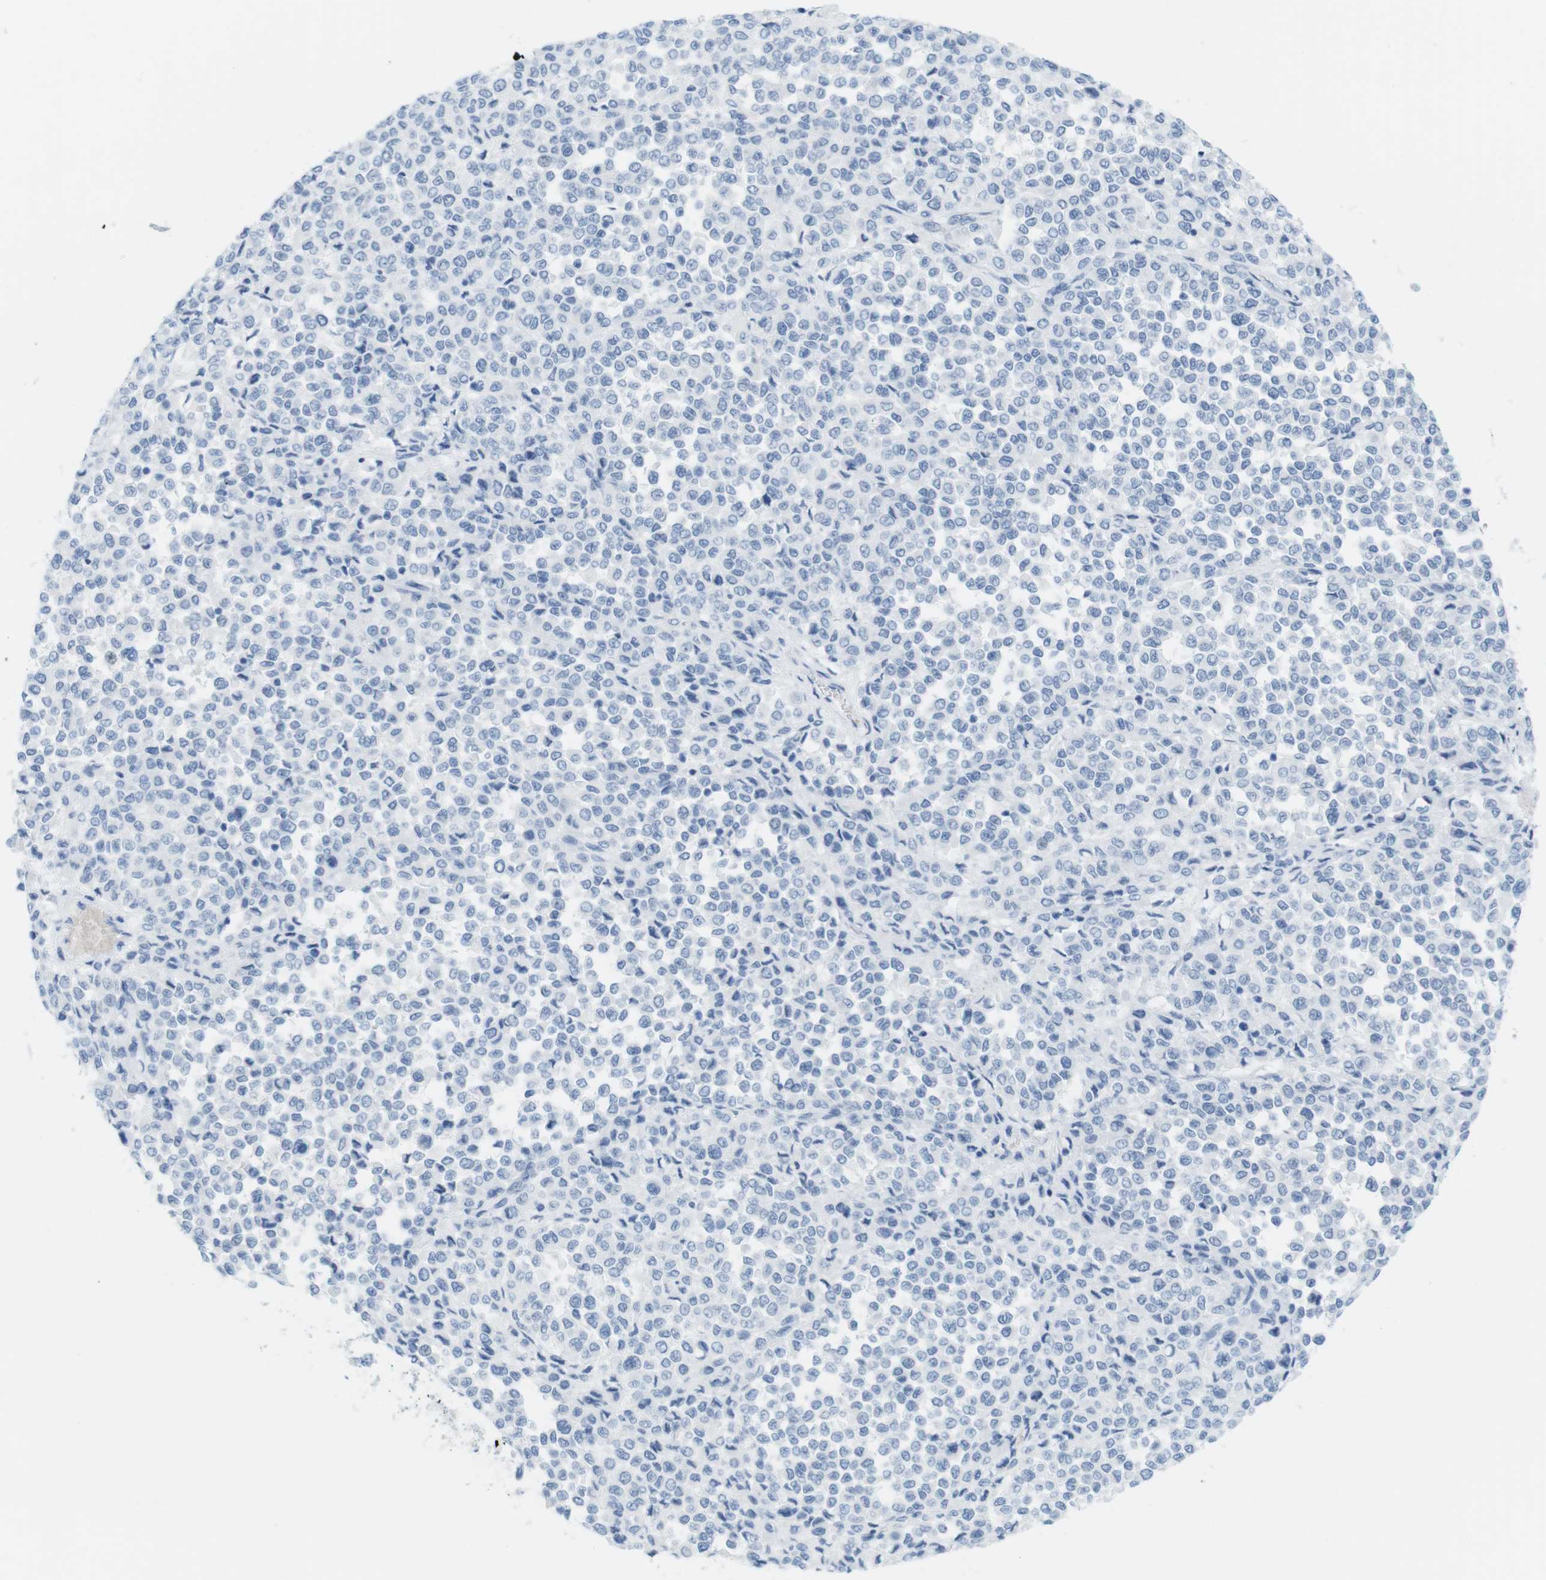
{"staining": {"intensity": "negative", "quantity": "none", "location": "none"}, "tissue": "melanoma", "cell_type": "Tumor cells", "image_type": "cancer", "snomed": [{"axis": "morphology", "description": "Malignant melanoma, Metastatic site"}, {"axis": "topography", "description": "Pancreas"}], "caption": "Malignant melanoma (metastatic site) stained for a protein using immunohistochemistry (IHC) reveals no expression tumor cells.", "gene": "TNNT2", "patient": {"sex": "female", "age": 30}}